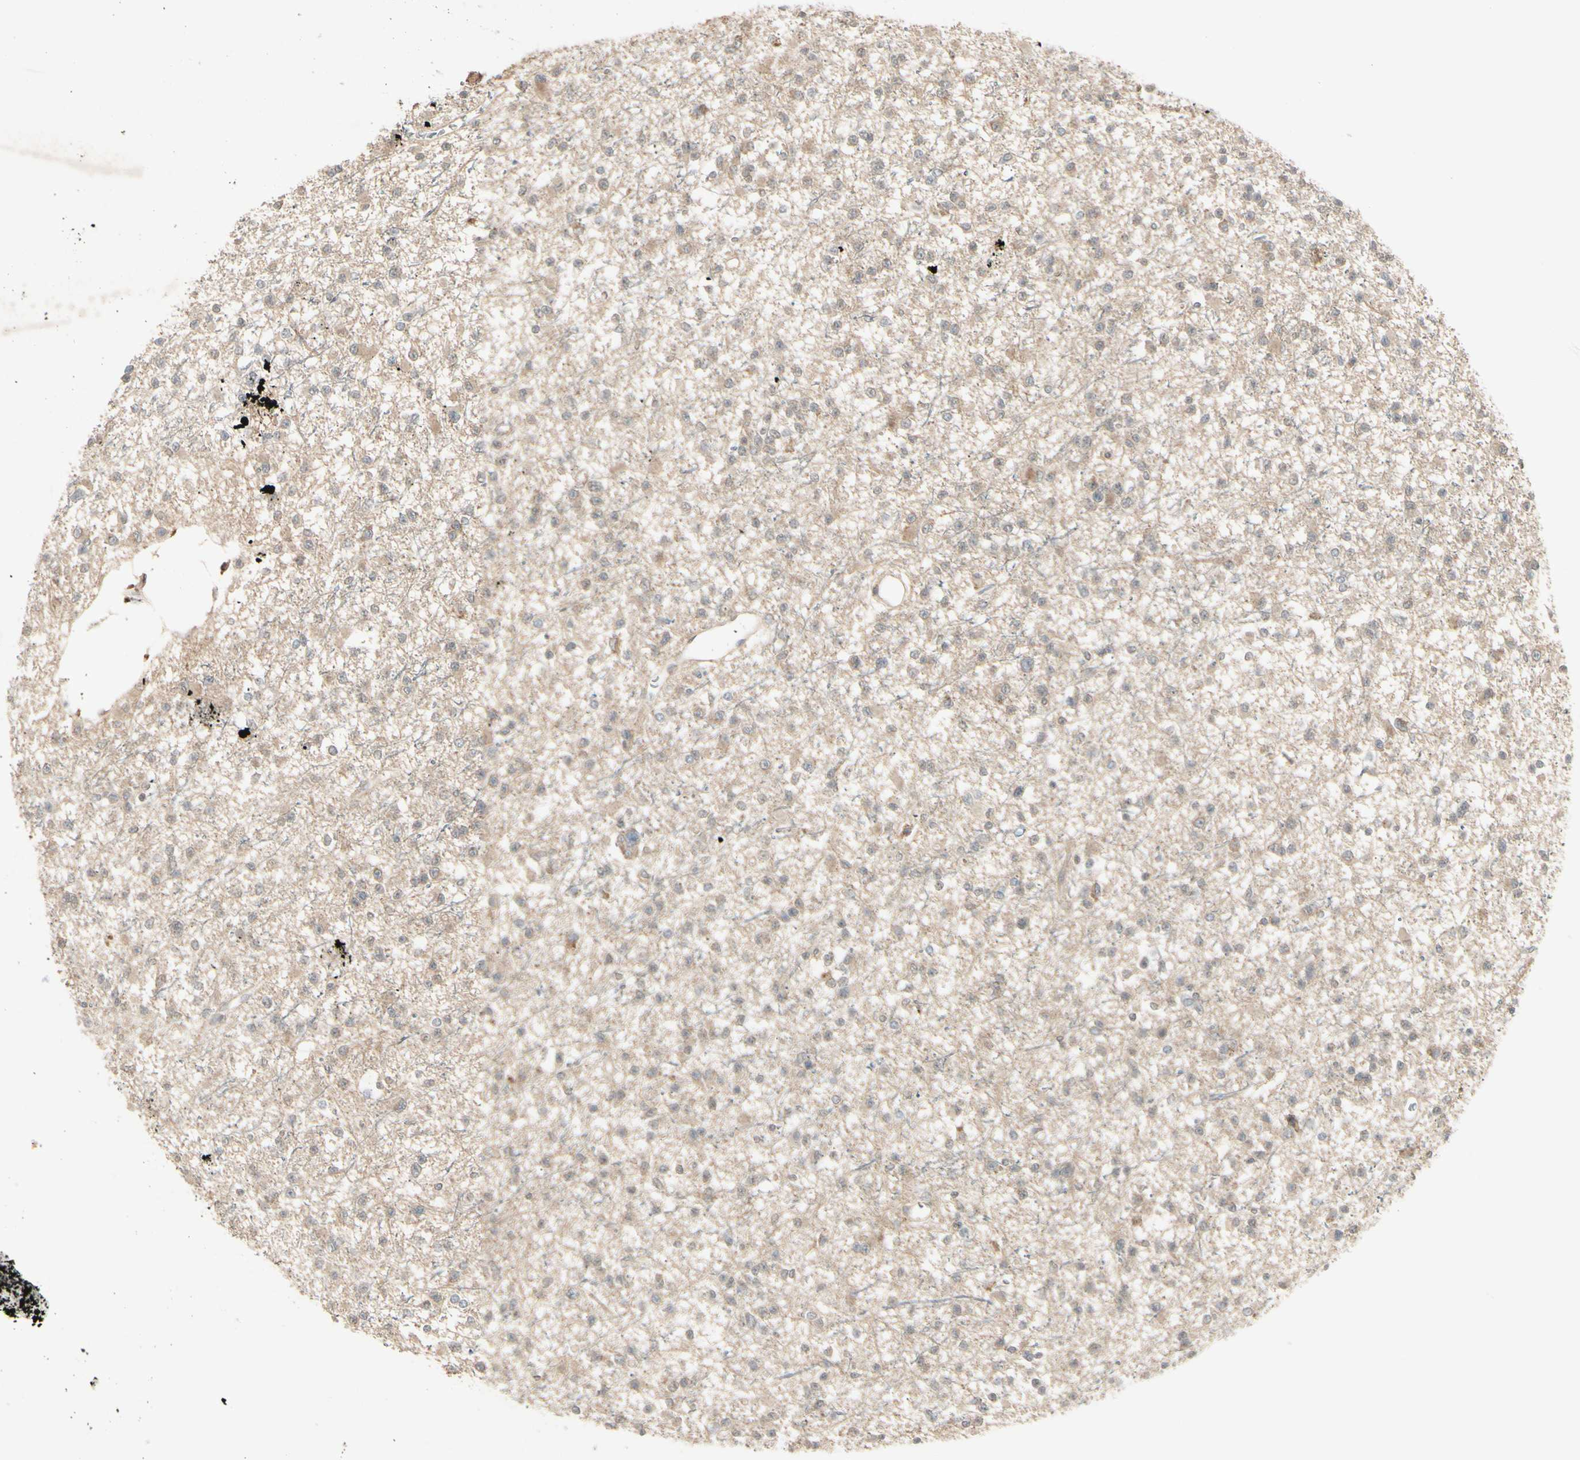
{"staining": {"intensity": "weak", "quantity": ">75%", "location": "cytoplasmic/membranous"}, "tissue": "glioma", "cell_type": "Tumor cells", "image_type": "cancer", "snomed": [{"axis": "morphology", "description": "Glioma, malignant, Low grade"}, {"axis": "topography", "description": "Brain"}], "caption": "Immunohistochemical staining of glioma shows low levels of weak cytoplasmic/membranous protein expression in approximately >75% of tumor cells.", "gene": "FHDC1", "patient": {"sex": "female", "age": 22}}